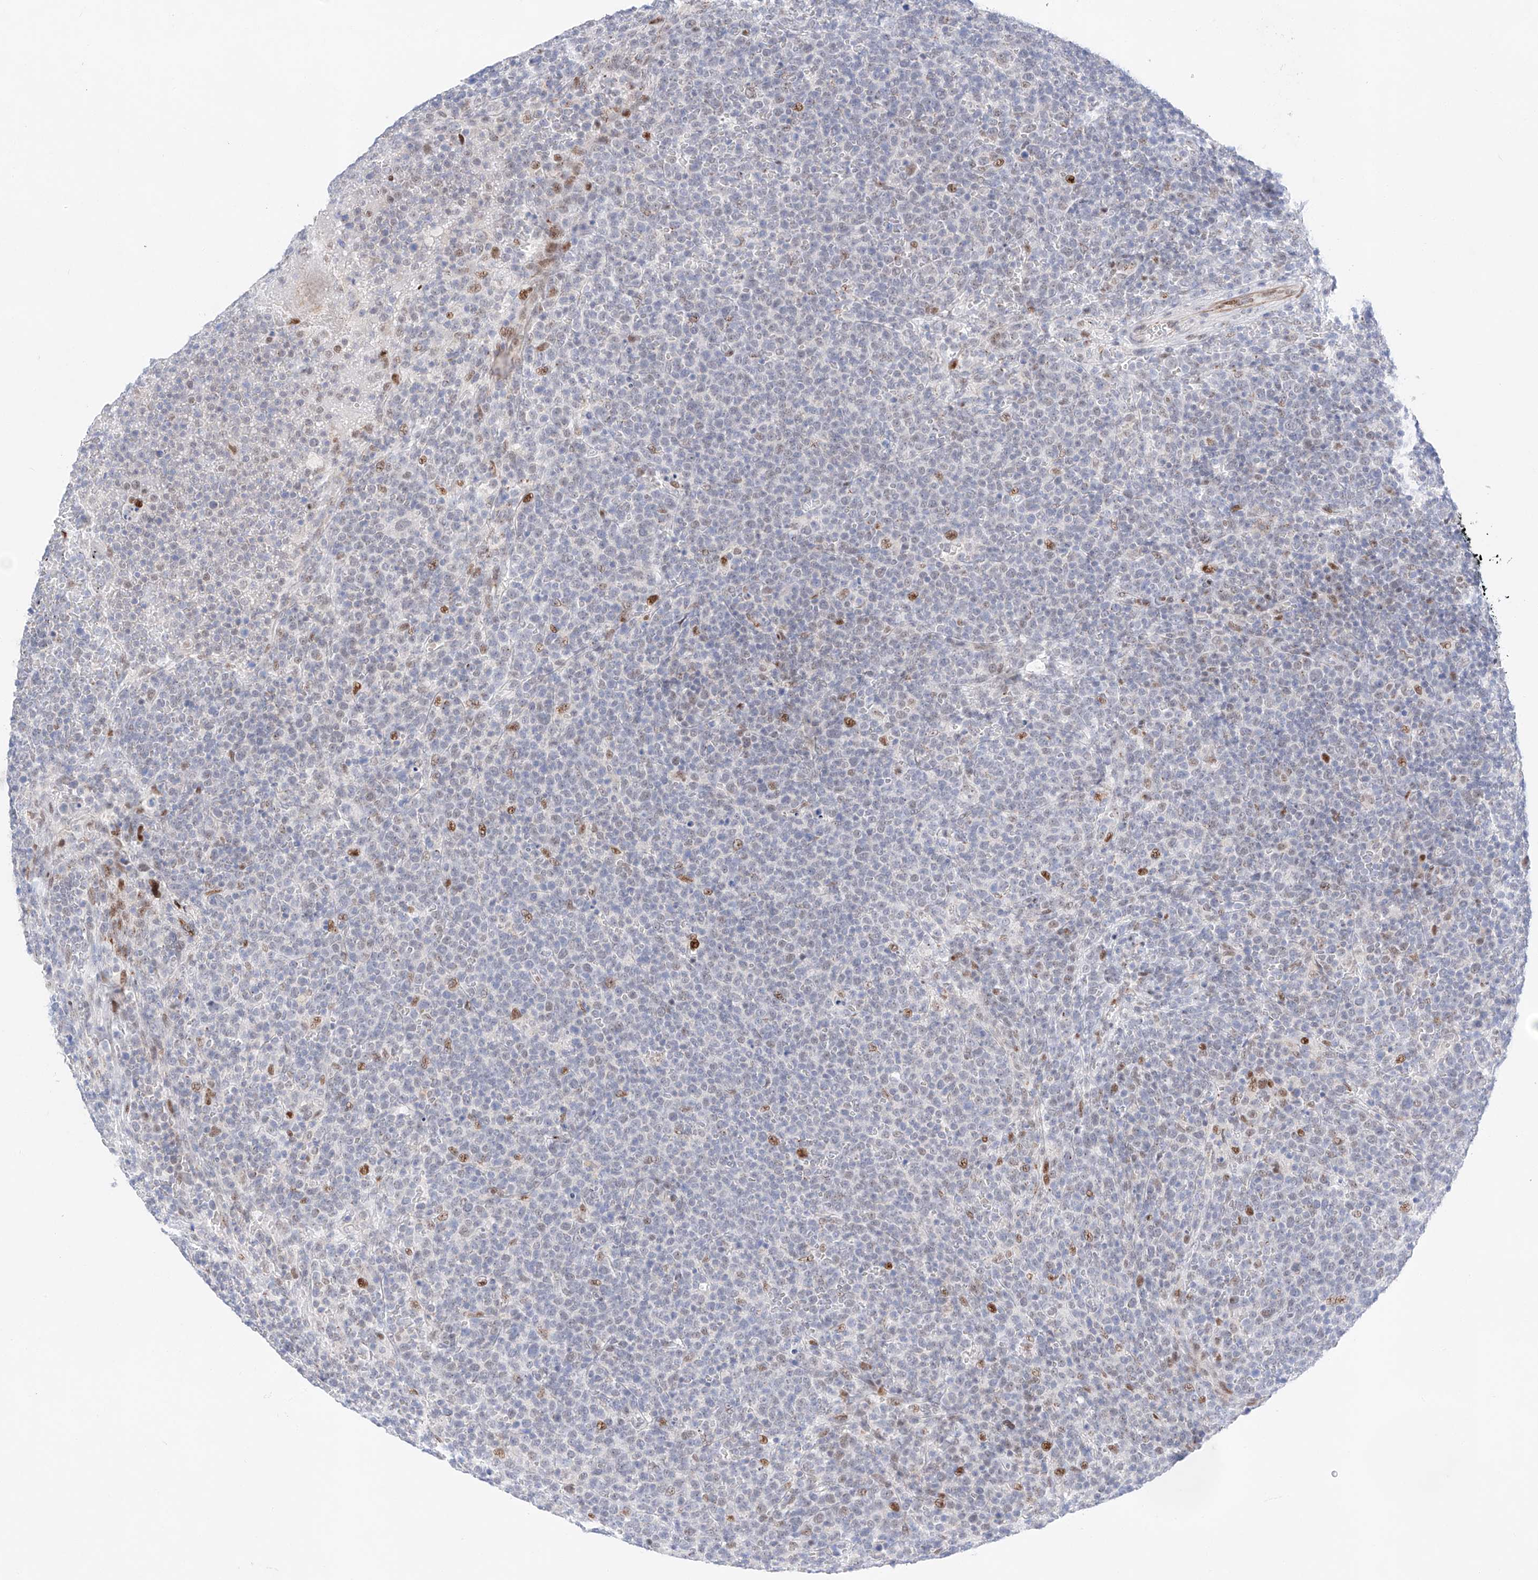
{"staining": {"intensity": "negative", "quantity": "none", "location": "none"}, "tissue": "lymphoma", "cell_type": "Tumor cells", "image_type": "cancer", "snomed": [{"axis": "morphology", "description": "Malignant lymphoma, non-Hodgkin's type, High grade"}, {"axis": "topography", "description": "Lymph node"}], "caption": "The image exhibits no staining of tumor cells in lymphoma.", "gene": "NT5C3B", "patient": {"sex": "male", "age": 61}}